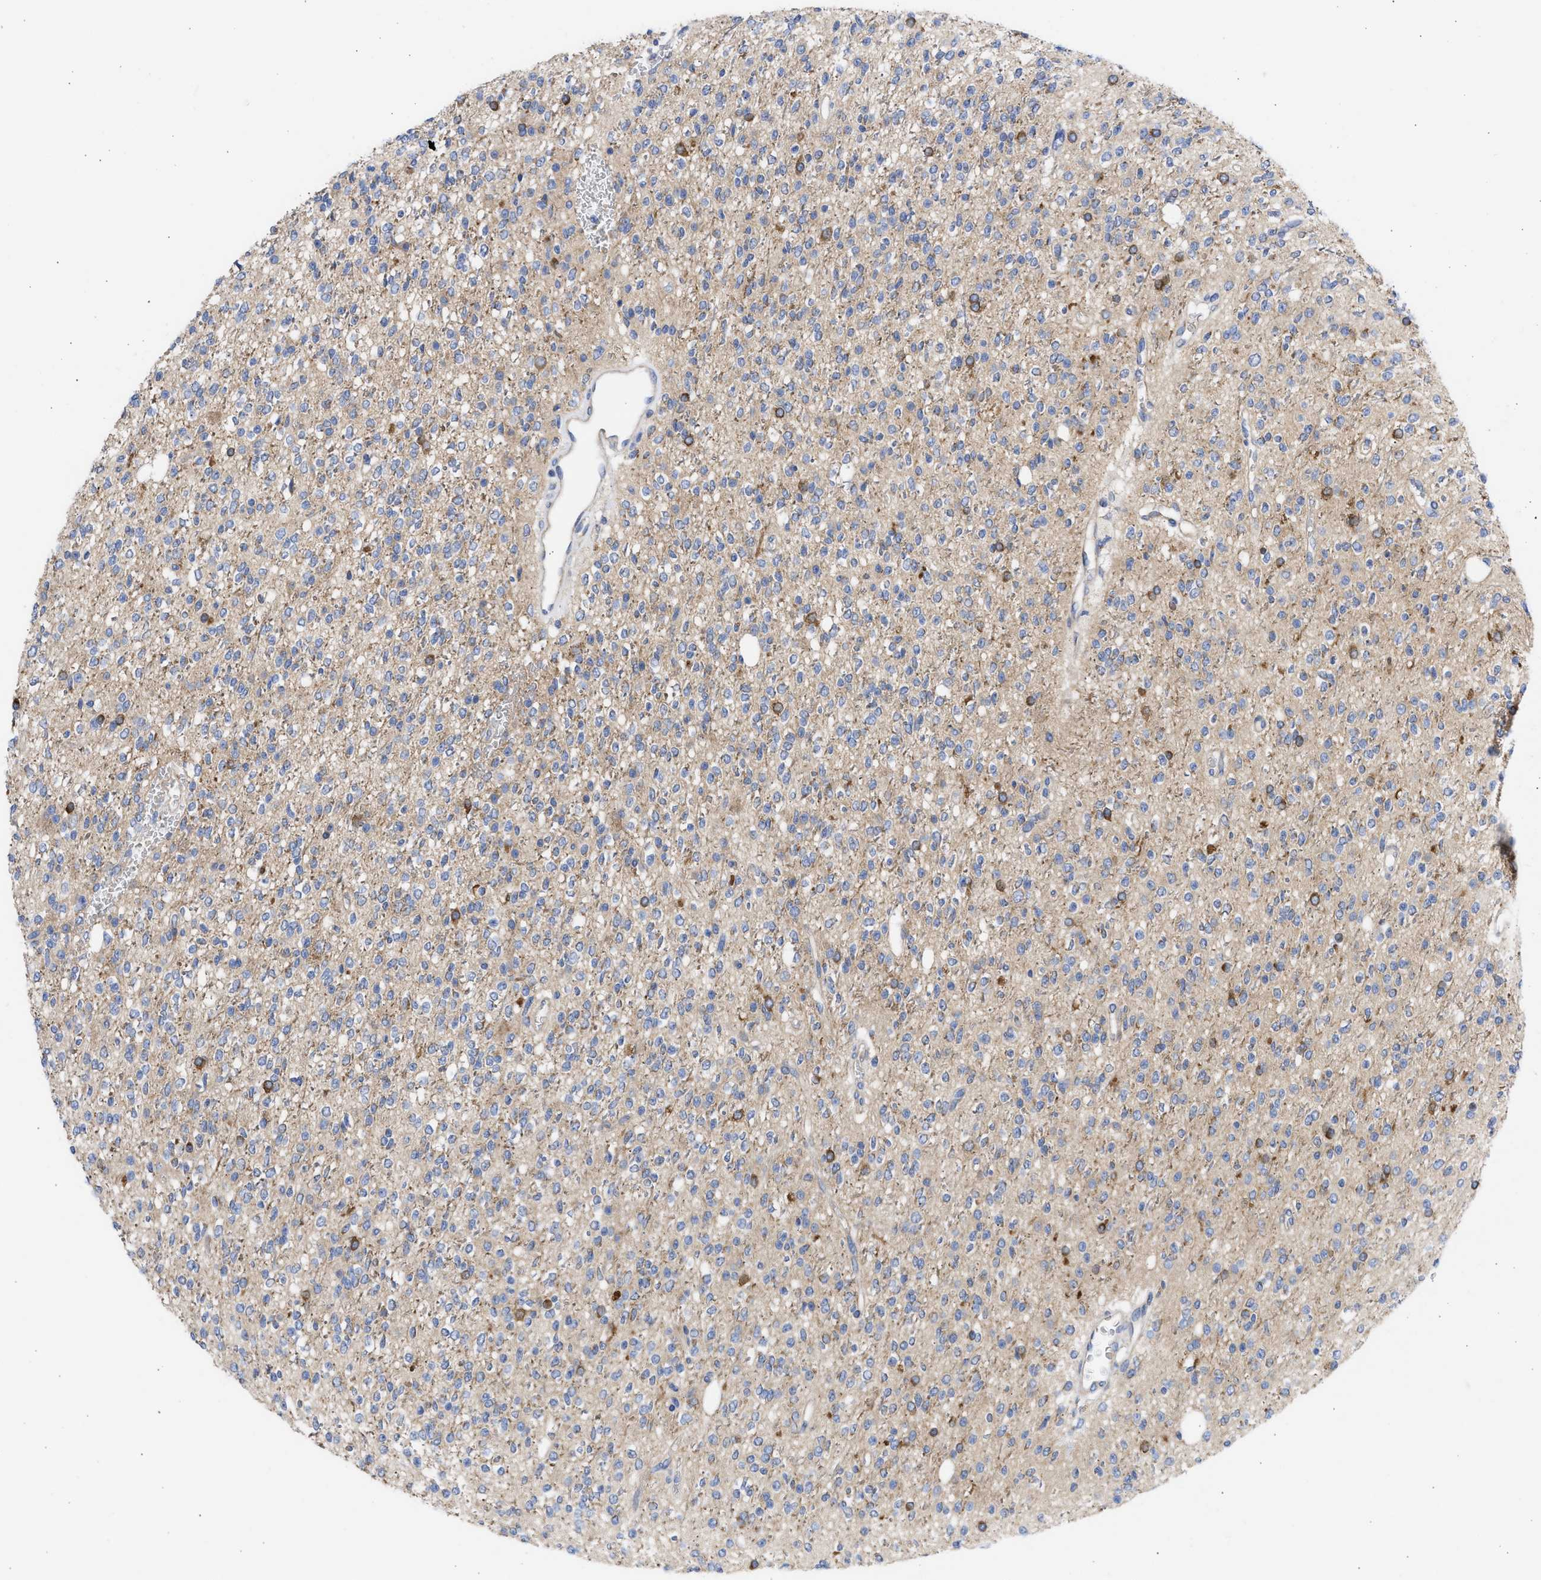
{"staining": {"intensity": "strong", "quantity": "<25%", "location": "cytoplasmic/membranous"}, "tissue": "glioma", "cell_type": "Tumor cells", "image_type": "cancer", "snomed": [{"axis": "morphology", "description": "Glioma, malignant, High grade"}, {"axis": "topography", "description": "Brain"}], "caption": "Glioma stained for a protein demonstrates strong cytoplasmic/membranous positivity in tumor cells.", "gene": "BTG3", "patient": {"sex": "male", "age": 34}}